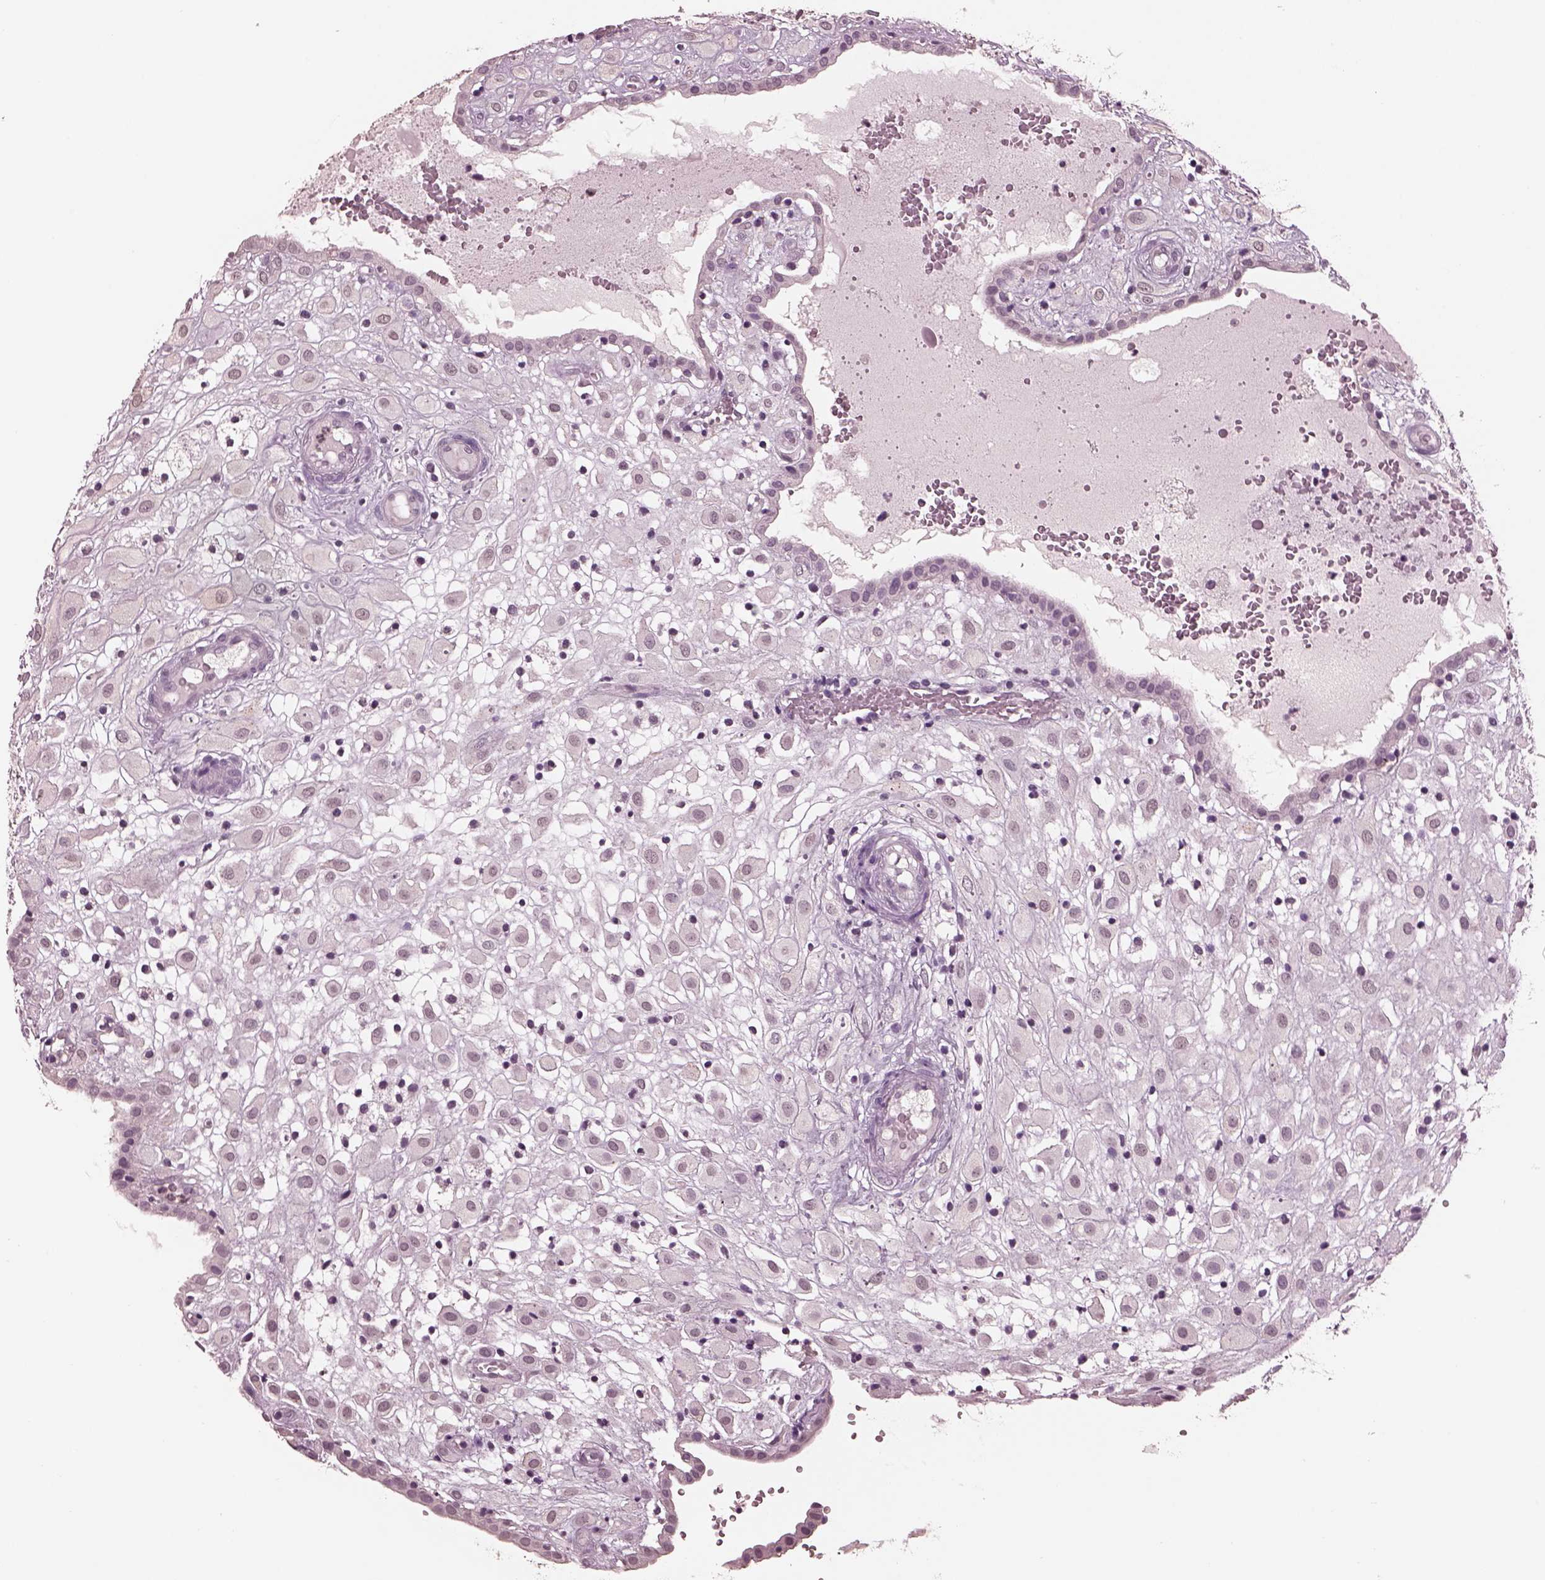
{"staining": {"intensity": "negative", "quantity": "none", "location": "none"}, "tissue": "placenta", "cell_type": "Decidual cells", "image_type": "normal", "snomed": [{"axis": "morphology", "description": "Normal tissue, NOS"}, {"axis": "topography", "description": "Placenta"}], "caption": "IHC image of unremarkable placenta: placenta stained with DAB demonstrates no significant protein positivity in decidual cells.", "gene": "TSKS", "patient": {"sex": "female", "age": 24}}